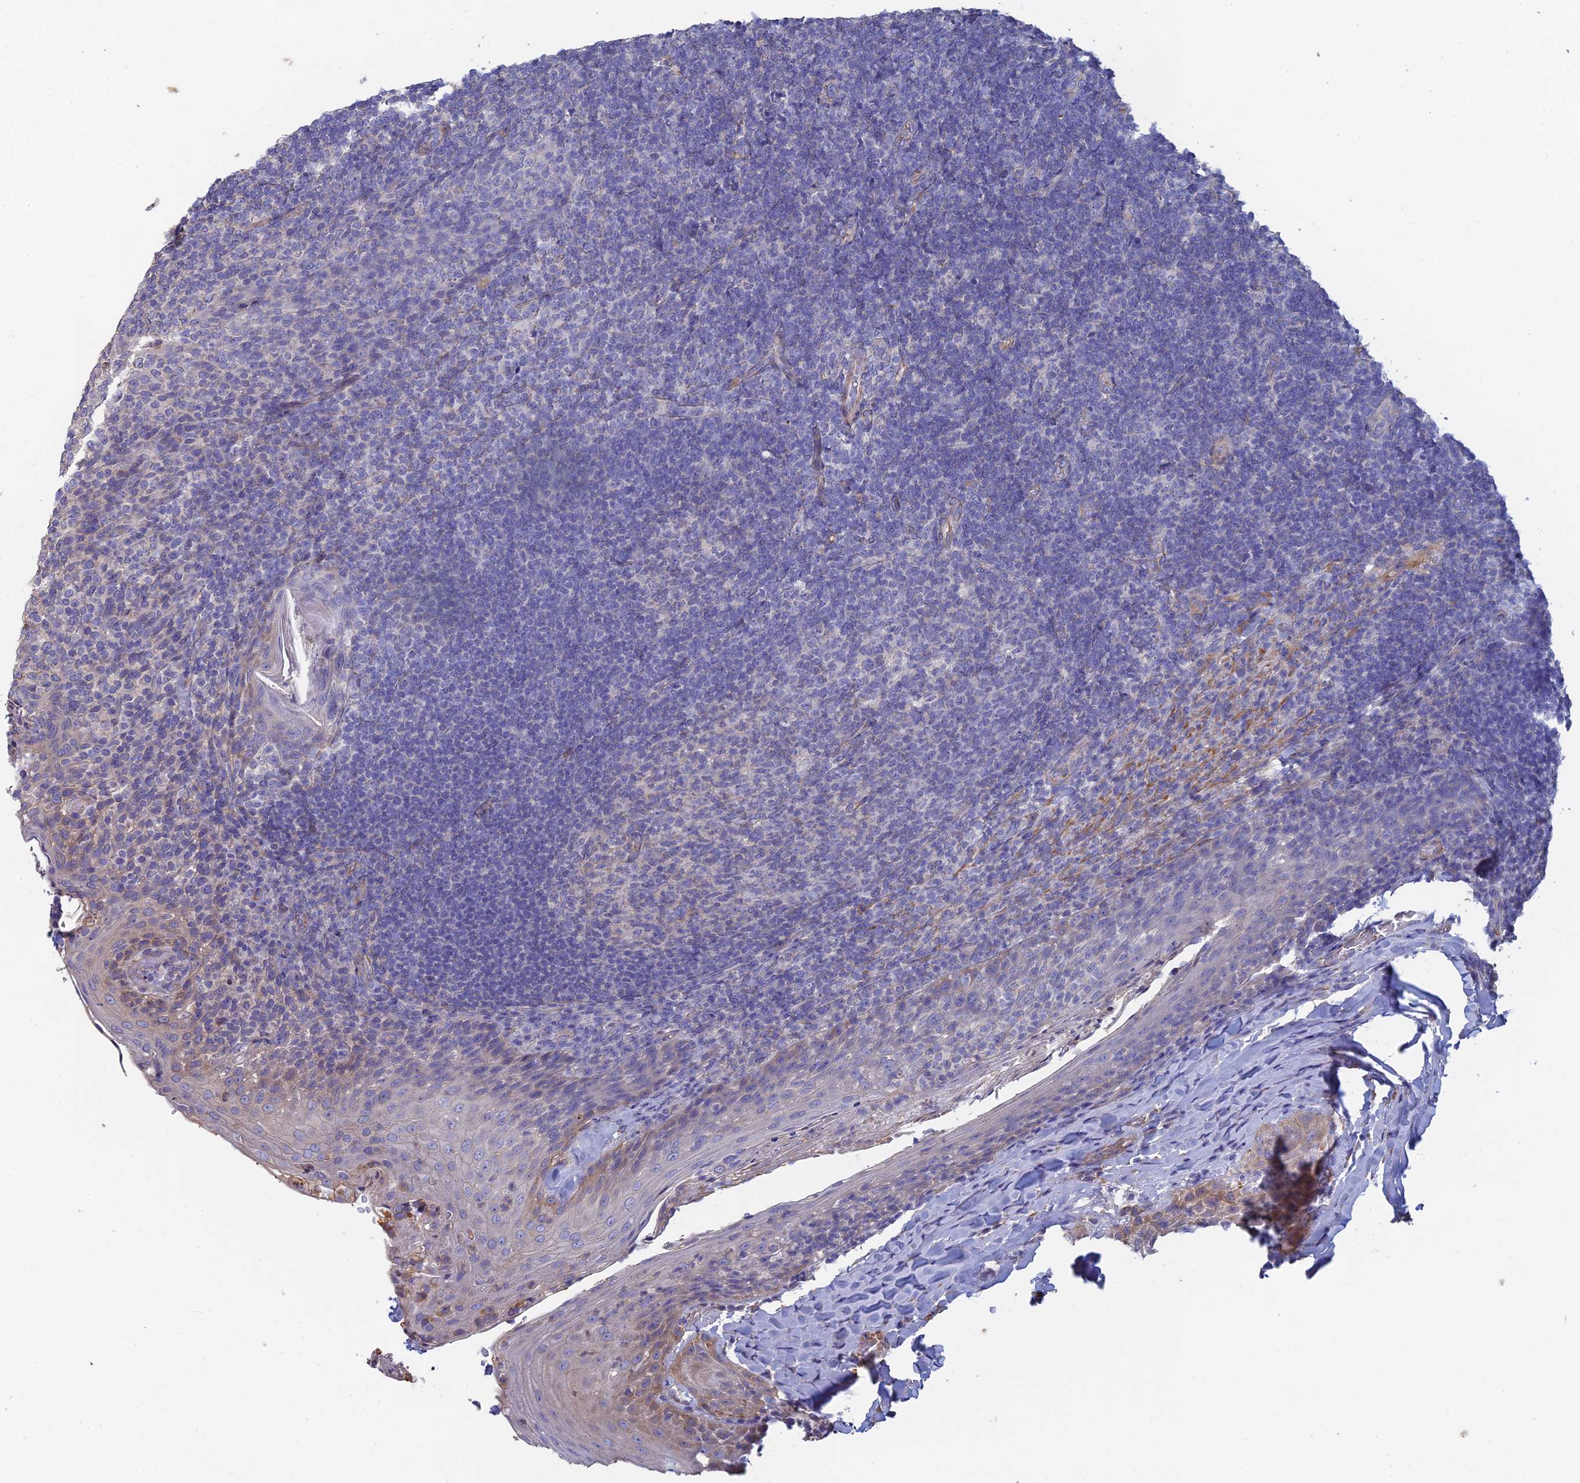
{"staining": {"intensity": "negative", "quantity": "none", "location": "none"}, "tissue": "tonsil", "cell_type": "Germinal center cells", "image_type": "normal", "snomed": [{"axis": "morphology", "description": "Normal tissue, NOS"}, {"axis": "topography", "description": "Tonsil"}], "caption": "Immunohistochemical staining of benign human tonsil reveals no significant positivity in germinal center cells.", "gene": "PCDHA5", "patient": {"sex": "female", "age": 10}}